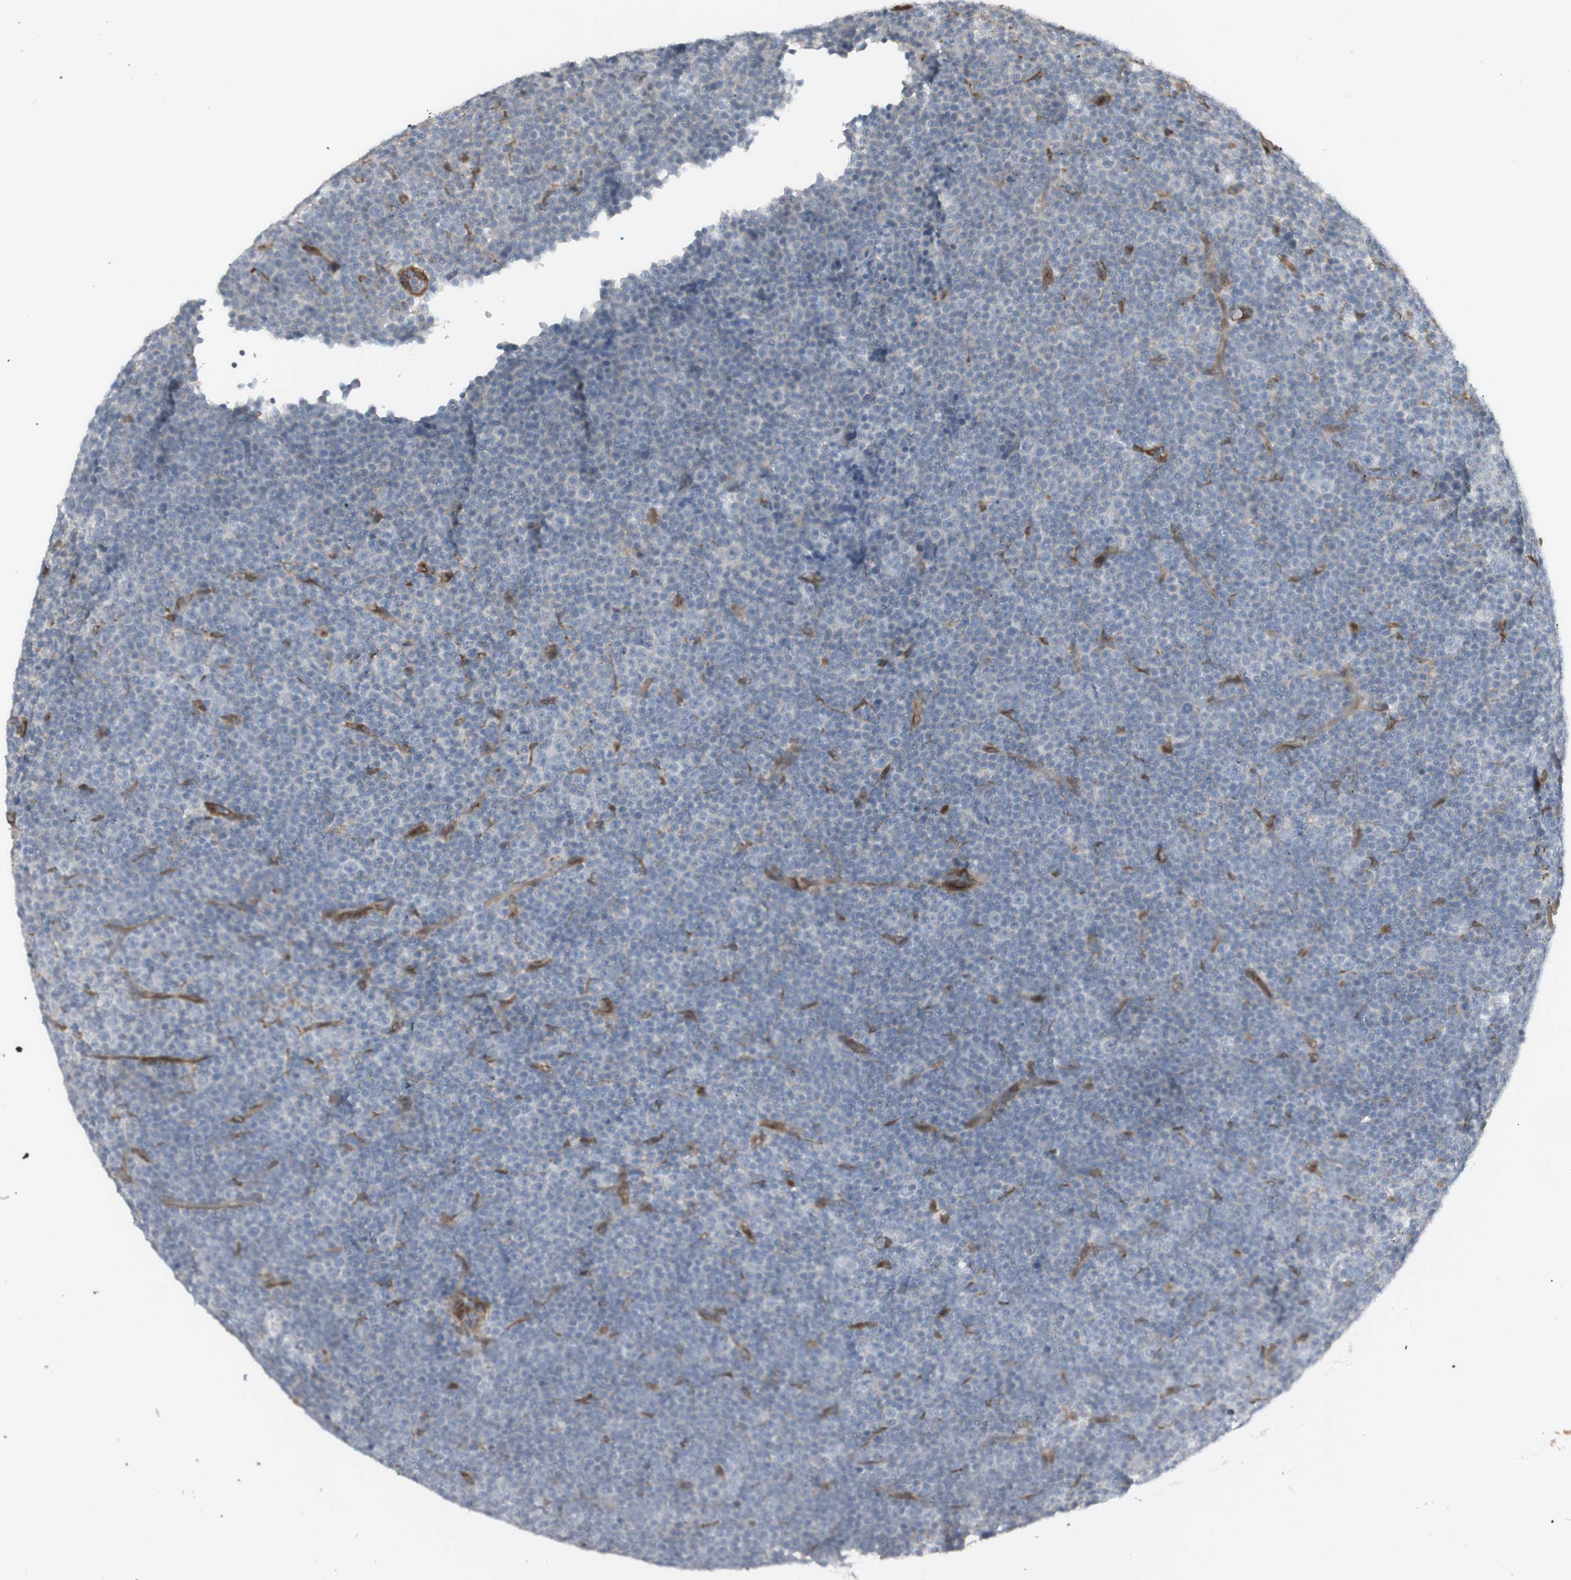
{"staining": {"intensity": "negative", "quantity": "none", "location": "none"}, "tissue": "lymphoma", "cell_type": "Tumor cells", "image_type": "cancer", "snomed": [{"axis": "morphology", "description": "Malignant lymphoma, non-Hodgkin's type, Low grade"}, {"axis": "topography", "description": "Lymph node"}], "caption": "Histopathology image shows no protein staining in tumor cells of lymphoma tissue.", "gene": "CNN3", "patient": {"sex": "female", "age": 67}}